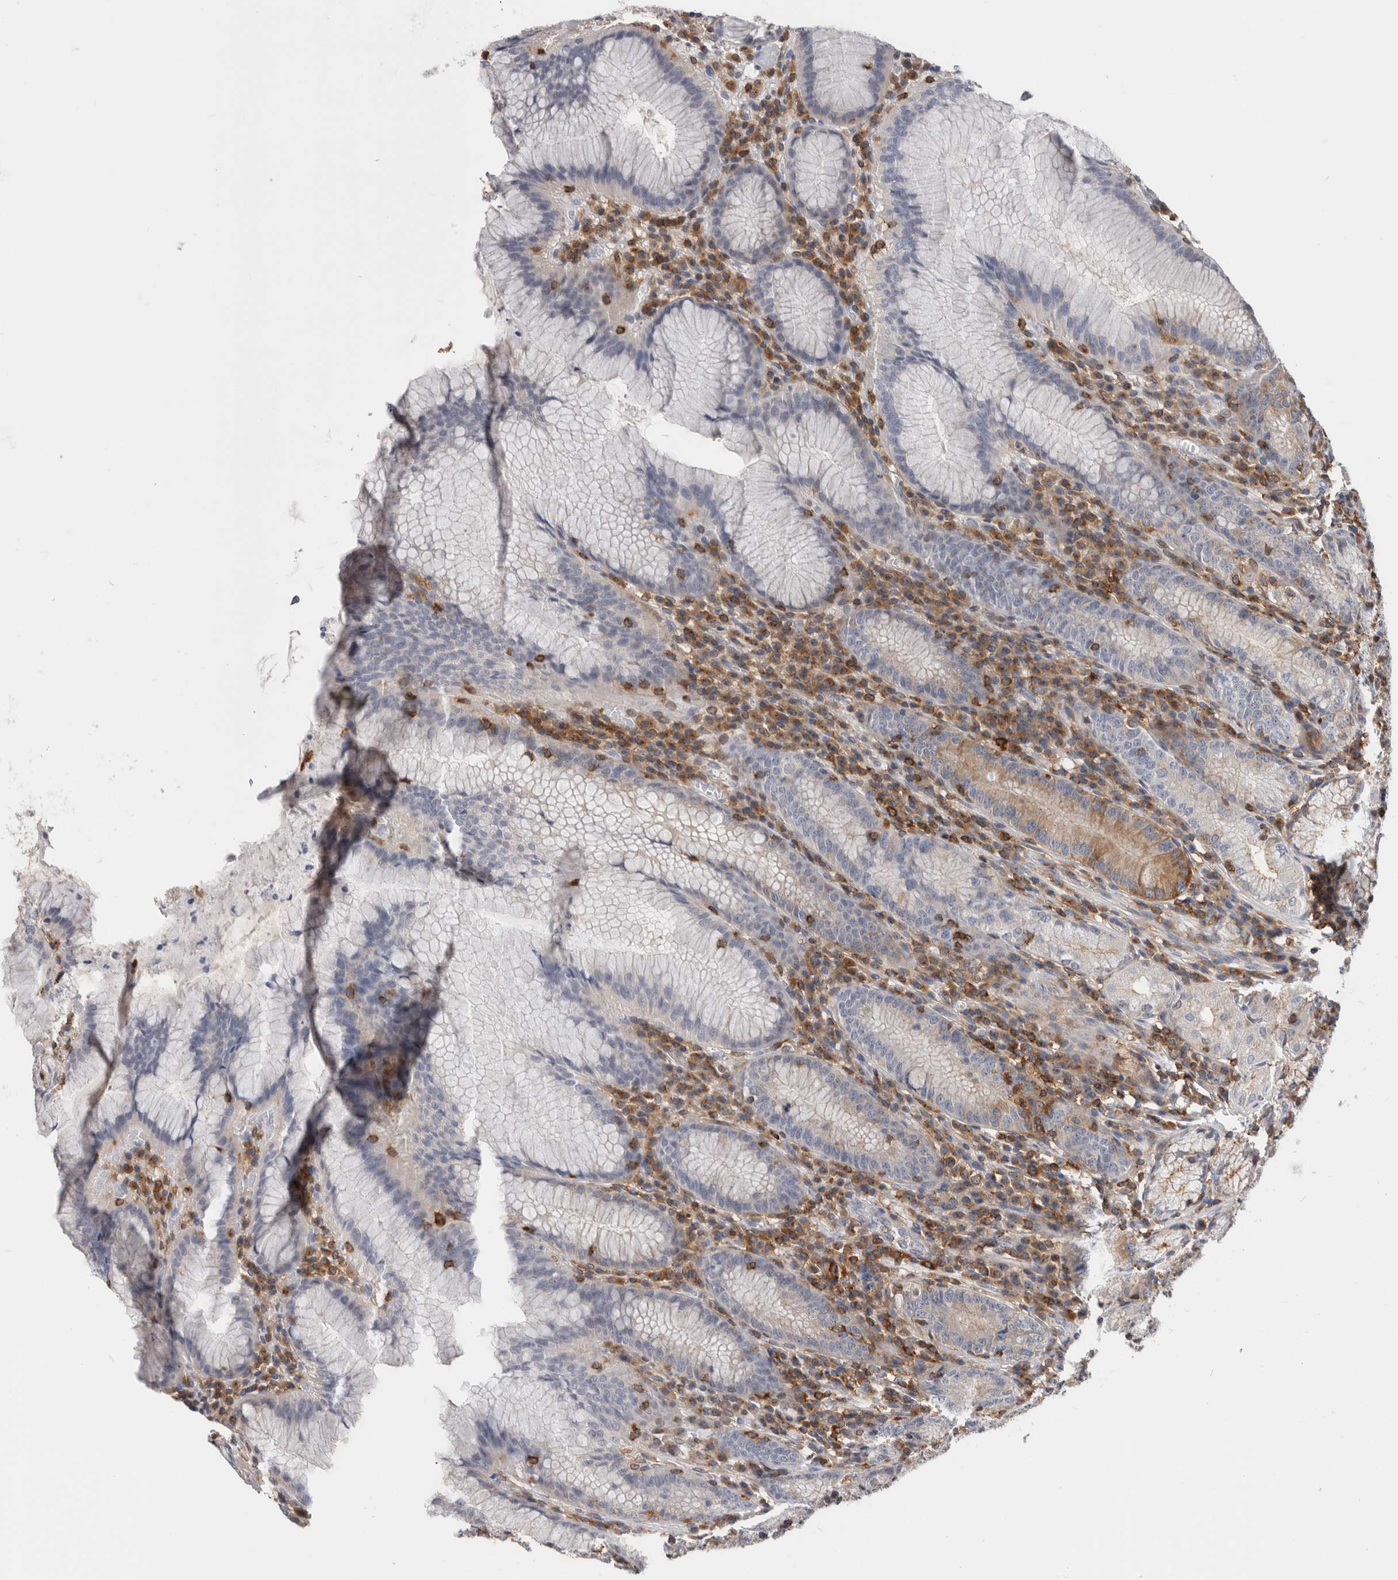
{"staining": {"intensity": "moderate", "quantity": "<25%", "location": "cytoplasmic/membranous"}, "tissue": "stomach", "cell_type": "Glandular cells", "image_type": "normal", "snomed": [{"axis": "morphology", "description": "Normal tissue, NOS"}, {"axis": "topography", "description": "Stomach"}], "caption": "Immunohistochemical staining of benign human stomach displays low levels of moderate cytoplasmic/membranous positivity in about <25% of glandular cells. The staining was performed using DAB to visualize the protein expression in brown, while the nuclei were stained in blue with hematoxylin (Magnification: 20x).", "gene": "CCDC88B", "patient": {"sex": "male", "age": 55}}